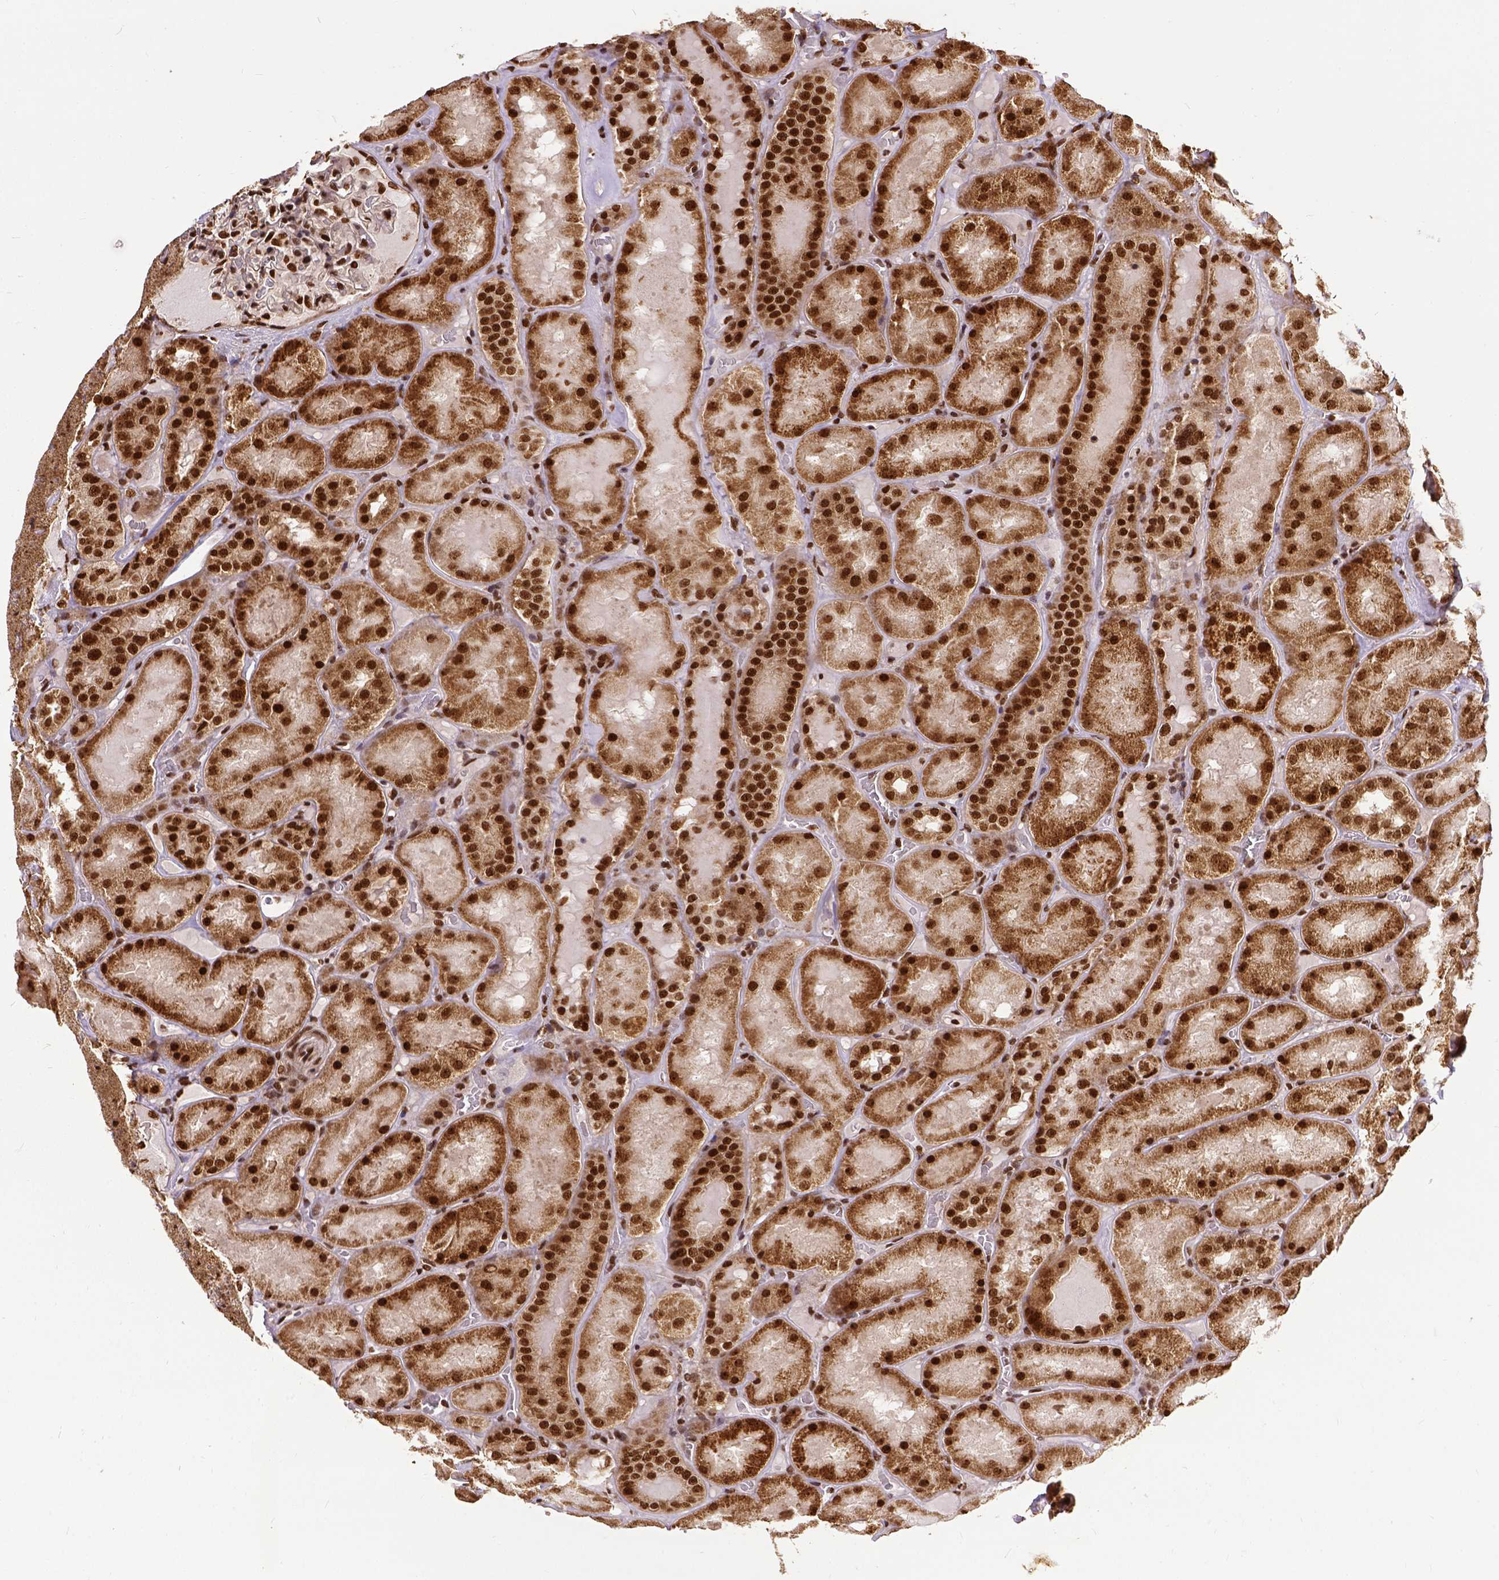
{"staining": {"intensity": "strong", "quantity": ">75%", "location": "nuclear"}, "tissue": "kidney", "cell_type": "Cells in glomeruli", "image_type": "normal", "snomed": [{"axis": "morphology", "description": "Normal tissue, NOS"}, {"axis": "topography", "description": "Kidney"}], "caption": "Protein expression analysis of normal human kidney reveals strong nuclear expression in about >75% of cells in glomeruli. (brown staining indicates protein expression, while blue staining denotes nuclei).", "gene": "NACC1", "patient": {"sex": "male", "age": 73}}